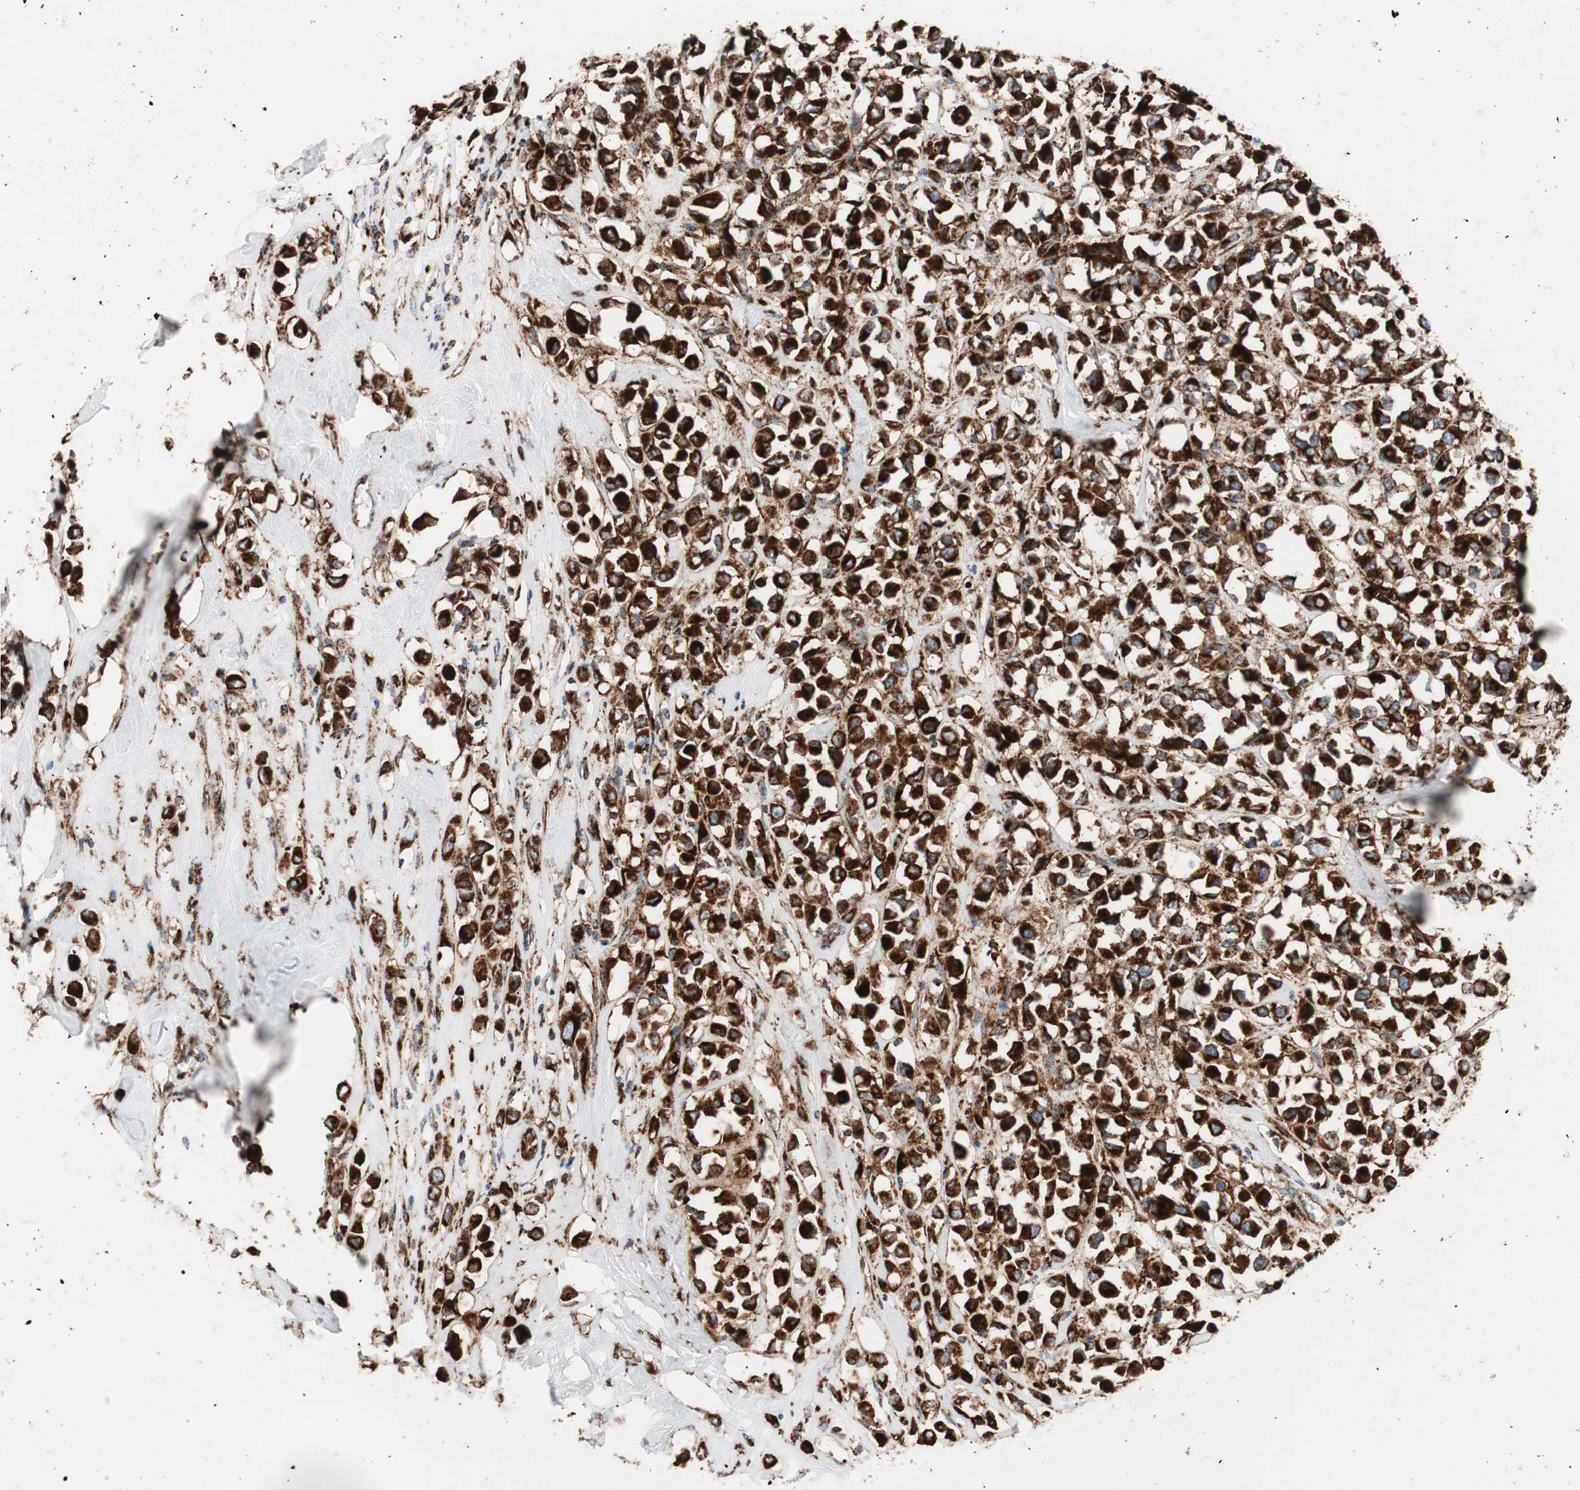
{"staining": {"intensity": "strong", "quantity": ">75%", "location": "cytoplasmic/membranous"}, "tissue": "breast cancer", "cell_type": "Tumor cells", "image_type": "cancer", "snomed": [{"axis": "morphology", "description": "Duct carcinoma"}, {"axis": "topography", "description": "Breast"}], "caption": "The photomicrograph shows a brown stain indicating the presence of a protein in the cytoplasmic/membranous of tumor cells in breast cancer (intraductal carcinoma).", "gene": "LAMP1", "patient": {"sex": "female", "age": 61}}